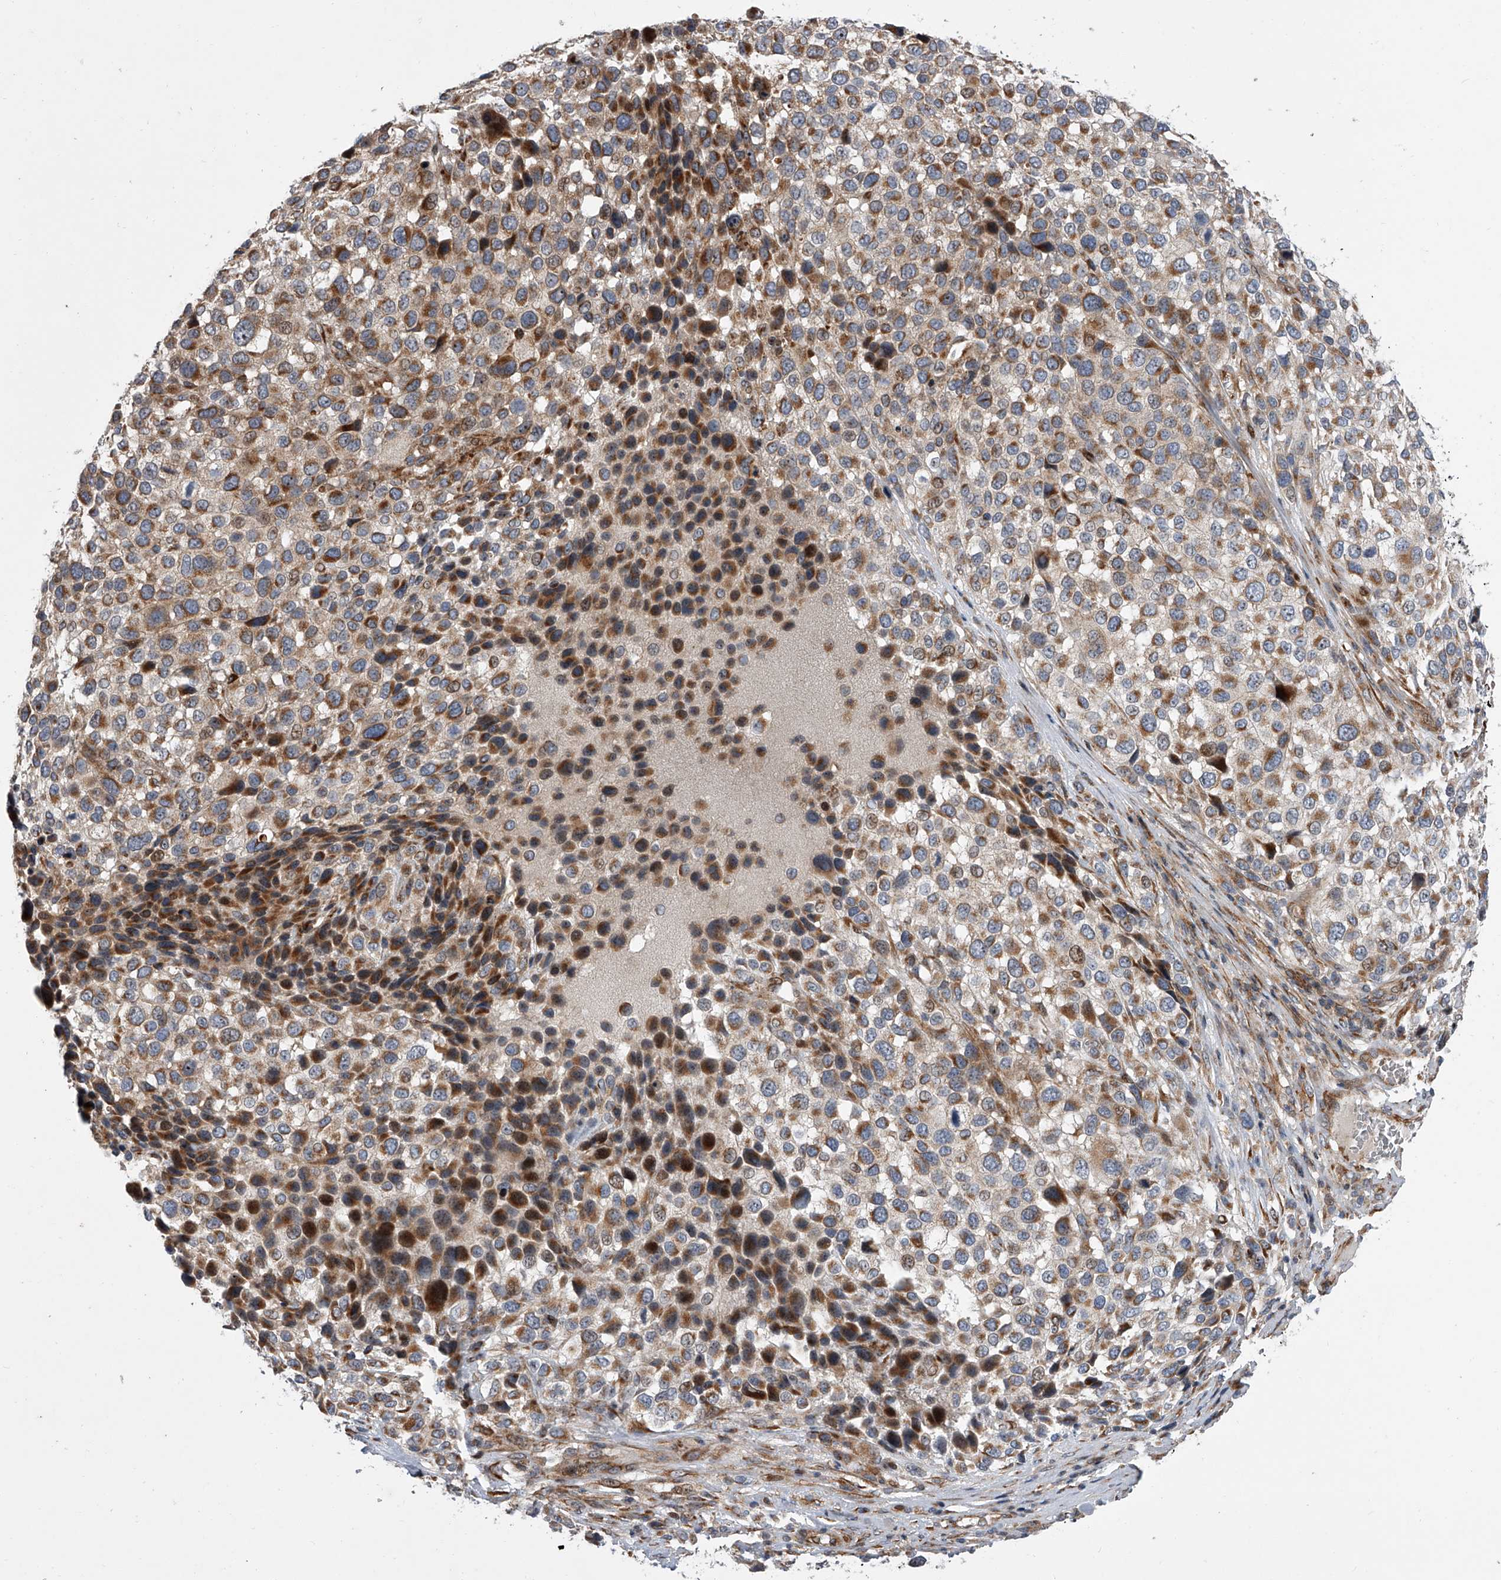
{"staining": {"intensity": "moderate", "quantity": ">75%", "location": "cytoplasmic/membranous"}, "tissue": "melanoma", "cell_type": "Tumor cells", "image_type": "cancer", "snomed": [{"axis": "morphology", "description": "Malignant melanoma, NOS"}, {"axis": "topography", "description": "Skin of trunk"}], "caption": "Immunohistochemical staining of human malignant melanoma reveals medium levels of moderate cytoplasmic/membranous staining in about >75% of tumor cells.", "gene": "DLGAP2", "patient": {"sex": "male", "age": 71}}